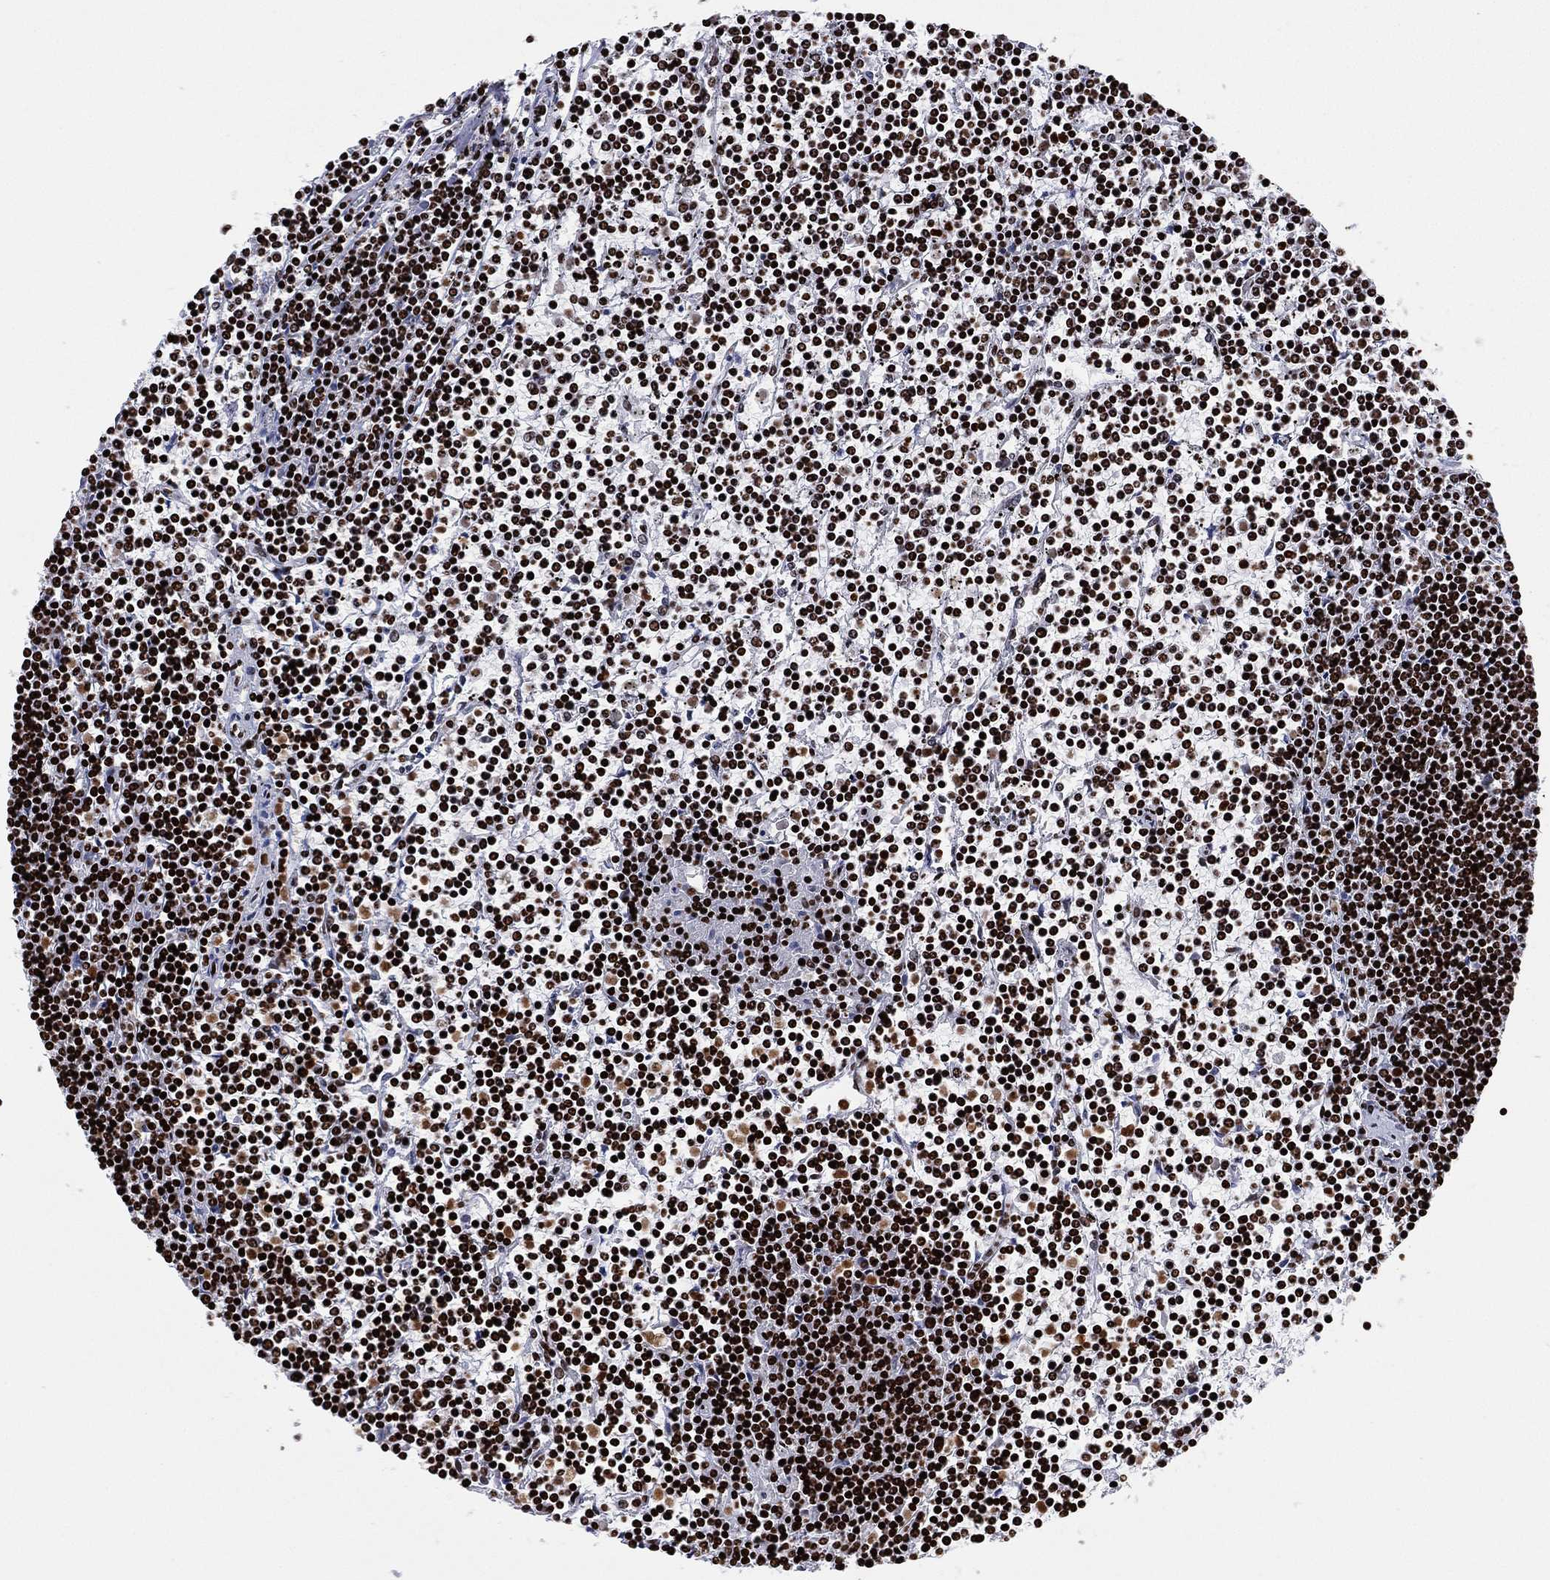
{"staining": {"intensity": "strong", "quantity": ">75%", "location": "nuclear"}, "tissue": "lymphoma", "cell_type": "Tumor cells", "image_type": "cancer", "snomed": [{"axis": "morphology", "description": "Malignant lymphoma, non-Hodgkin's type, Low grade"}, {"axis": "topography", "description": "Spleen"}], "caption": "Protein staining demonstrates strong nuclear staining in approximately >75% of tumor cells in low-grade malignant lymphoma, non-Hodgkin's type. (DAB IHC, brown staining for protein, blue staining for nuclei).", "gene": "MFSD14A", "patient": {"sex": "female", "age": 19}}